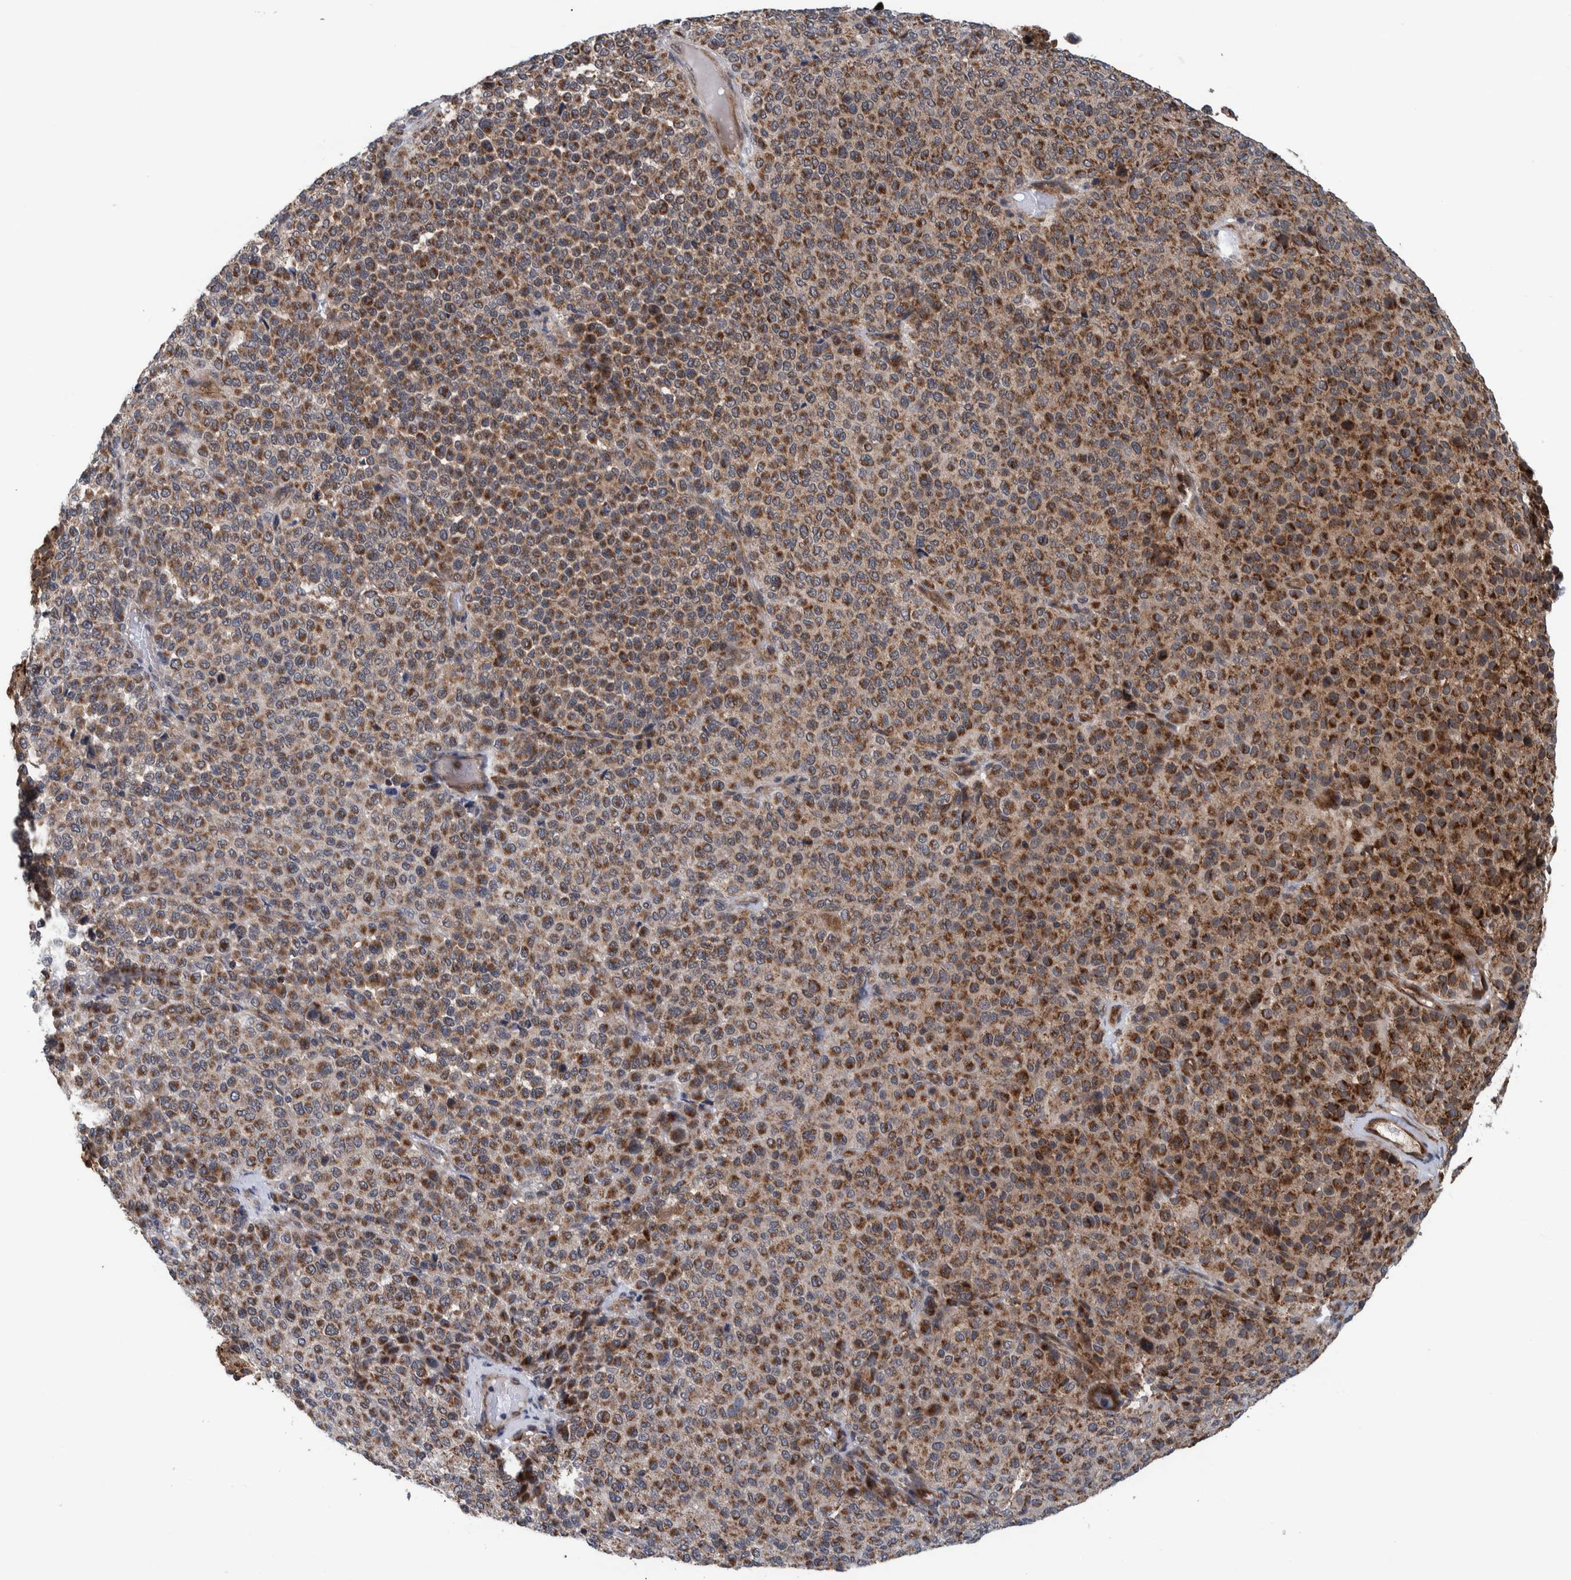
{"staining": {"intensity": "moderate", "quantity": ">75%", "location": "cytoplasmic/membranous"}, "tissue": "melanoma", "cell_type": "Tumor cells", "image_type": "cancer", "snomed": [{"axis": "morphology", "description": "Malignant melanoma, Metastatic site"}, {"axis": "topography", "description": "Pancreas"}], "caption": "IHC image of malignant melanoma (metastatic site) stained for a protein (brown), which shows medium levels of moderate cytoplasmic/membranous staining in about >75% of tumor cells.", "gene": "MRPS7", "patient": {"sex": "female", "age": 30}}